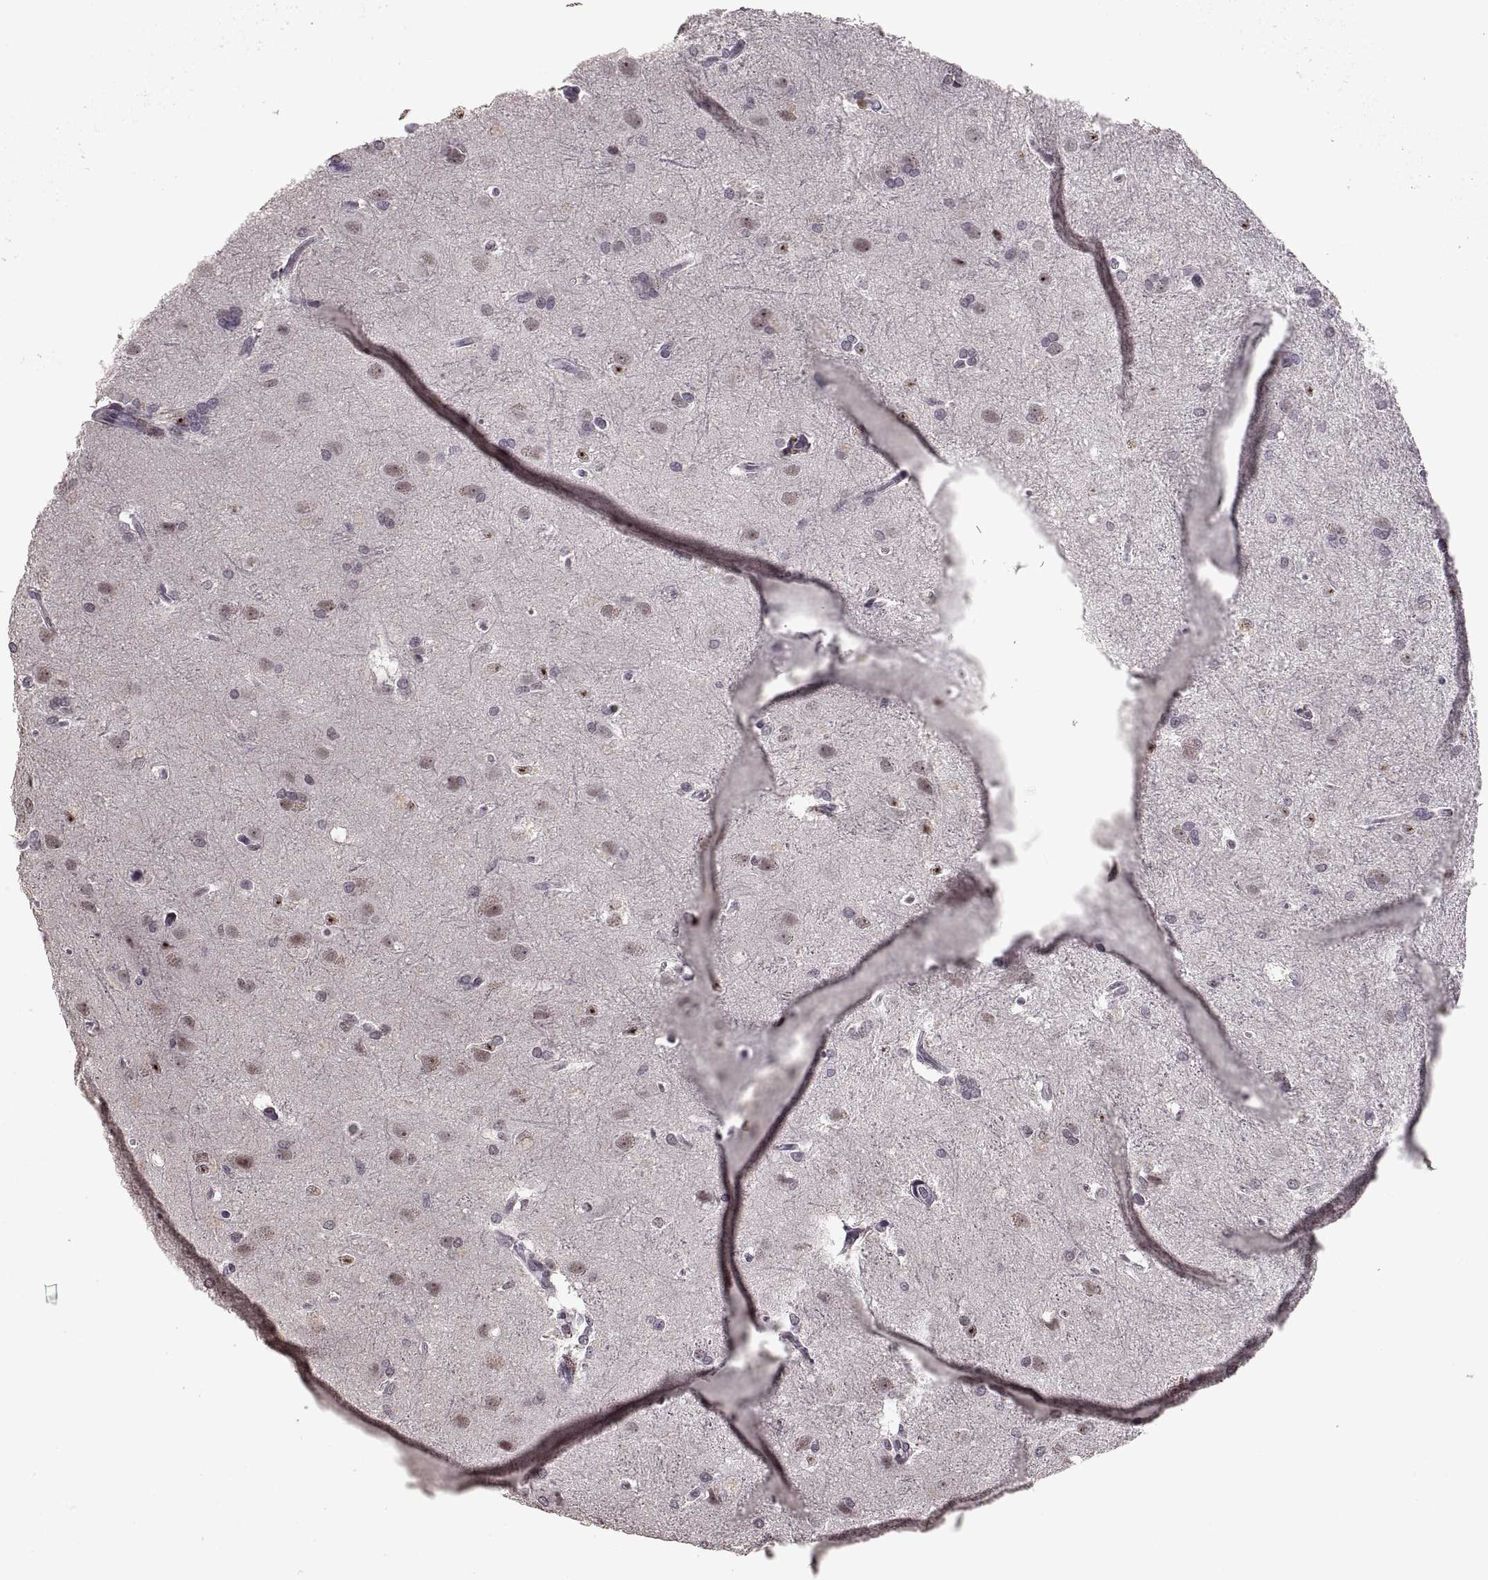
{"staining": {"intensity": "moderate", "quantity": "<25%", "location": "nuclear"}, "tissue": "glioma", "cell_type": "Tumor cells", "image_type": "cancer", "snomed": [{"axis": "morphology", "description": "Glioma, malignant, High grade"}, {"axis": "topography", "description": "Brain"}], "caption": "Brown immunohistochemical staining in glioma exhibits moderate nuclear staining in about <25% of tumor cells.", "gene": "PALS1", "patient": {"sex": "male", "age": 68}}